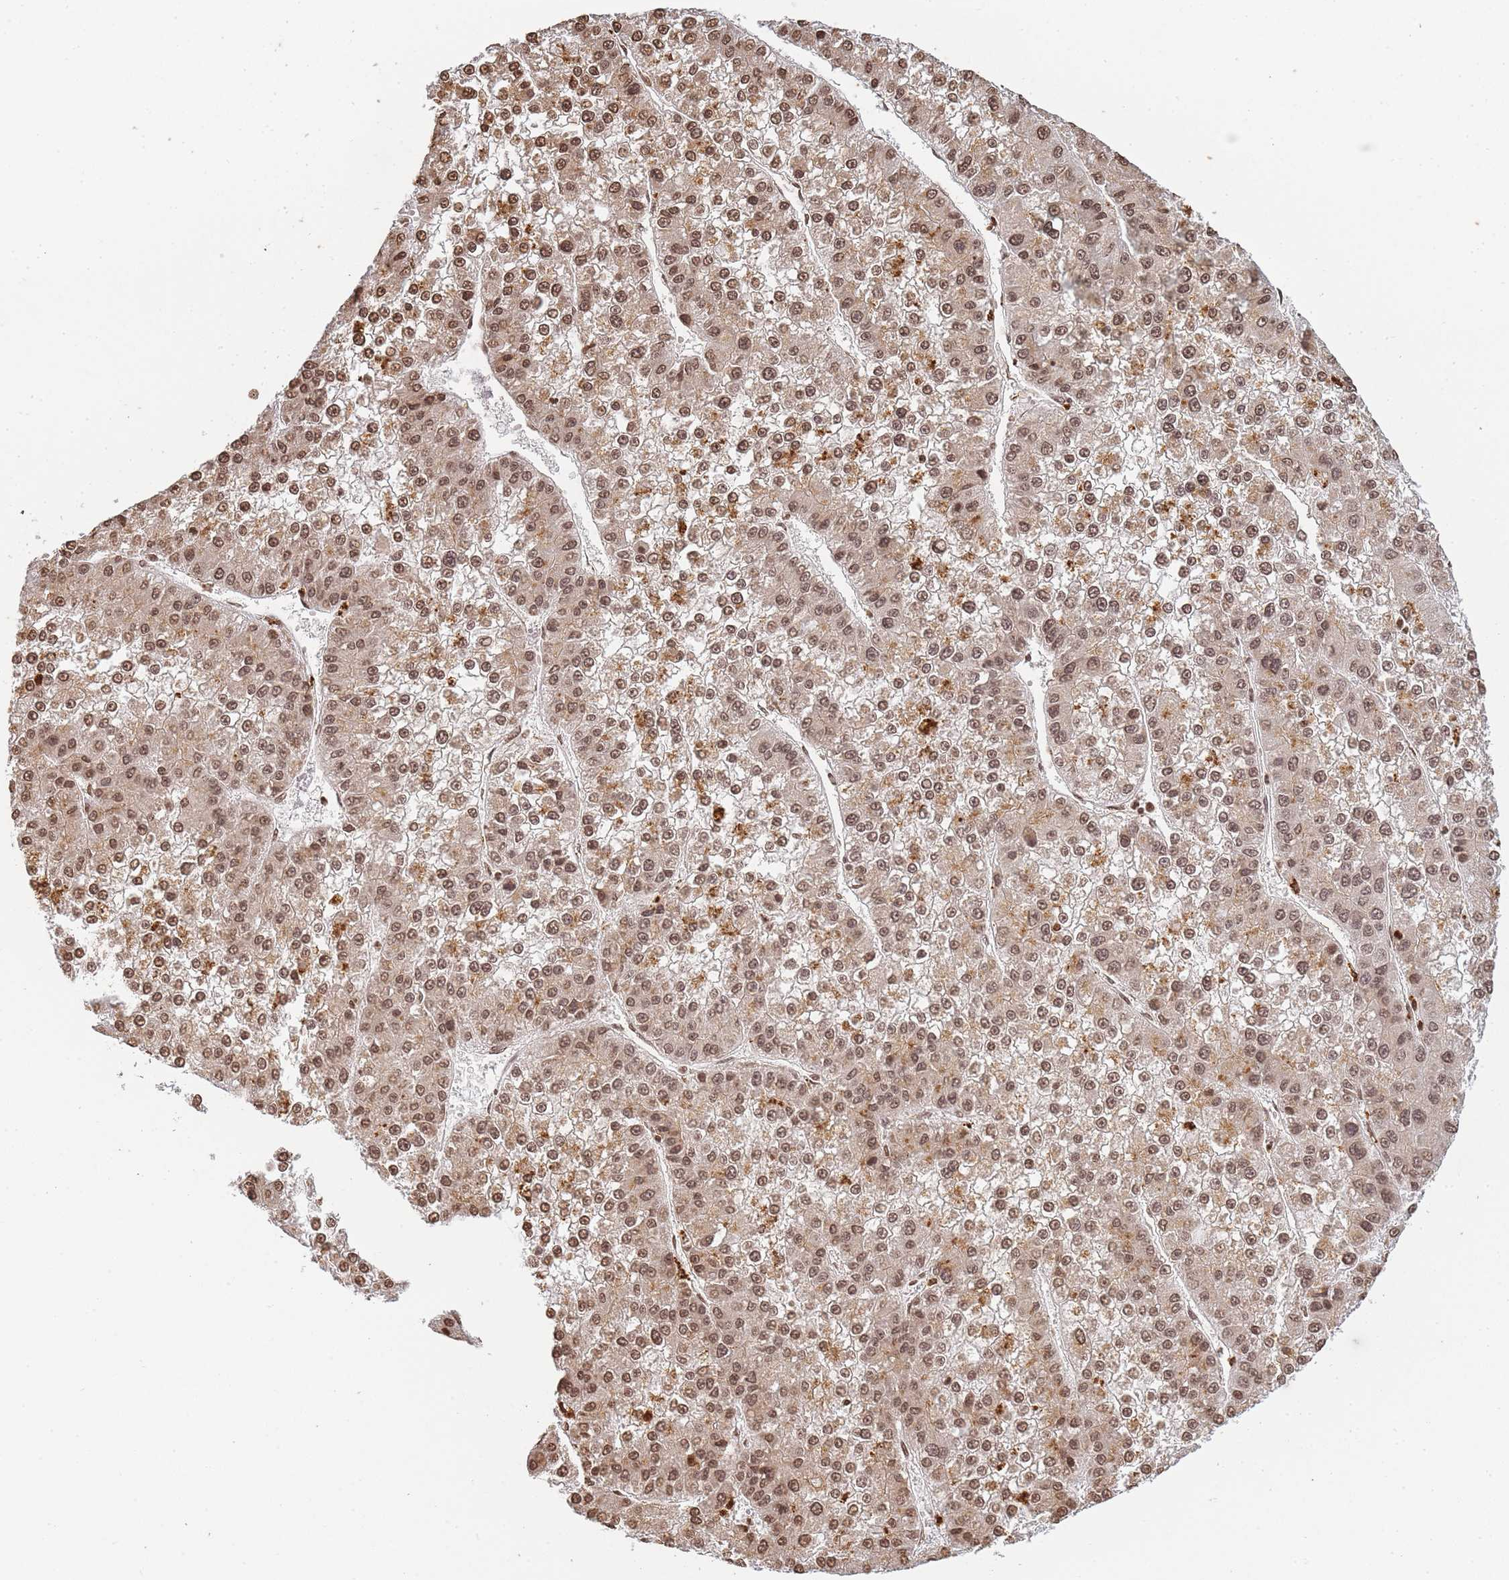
{"staining": {"intensity": "moderate", "quantity": ">75%", "location": "cytoplasmic/membranous,nuclear"}, "tissue": "liver cancer", "cell_type": "Tumor cells", "image_type": "cancer", "snomed": [{"axis": "morphology", "description": "Carcinoma, Hepatocellular, NOS"}, {"axis": "topography", "description": "Liver"}], "caption": "Brown immunohistochemical staining in human liver hepatocellular carcinoma reveals moderate cytoplasmic/membranous and nuclear positivity in about >75% of tumor cells. (Stains: DAB in brown, nuclei in blue, Microscopy: brightfield microscopy at high magnification).", "gene": "WWTR1", "patient": {"sex": "female", "age": 73}}